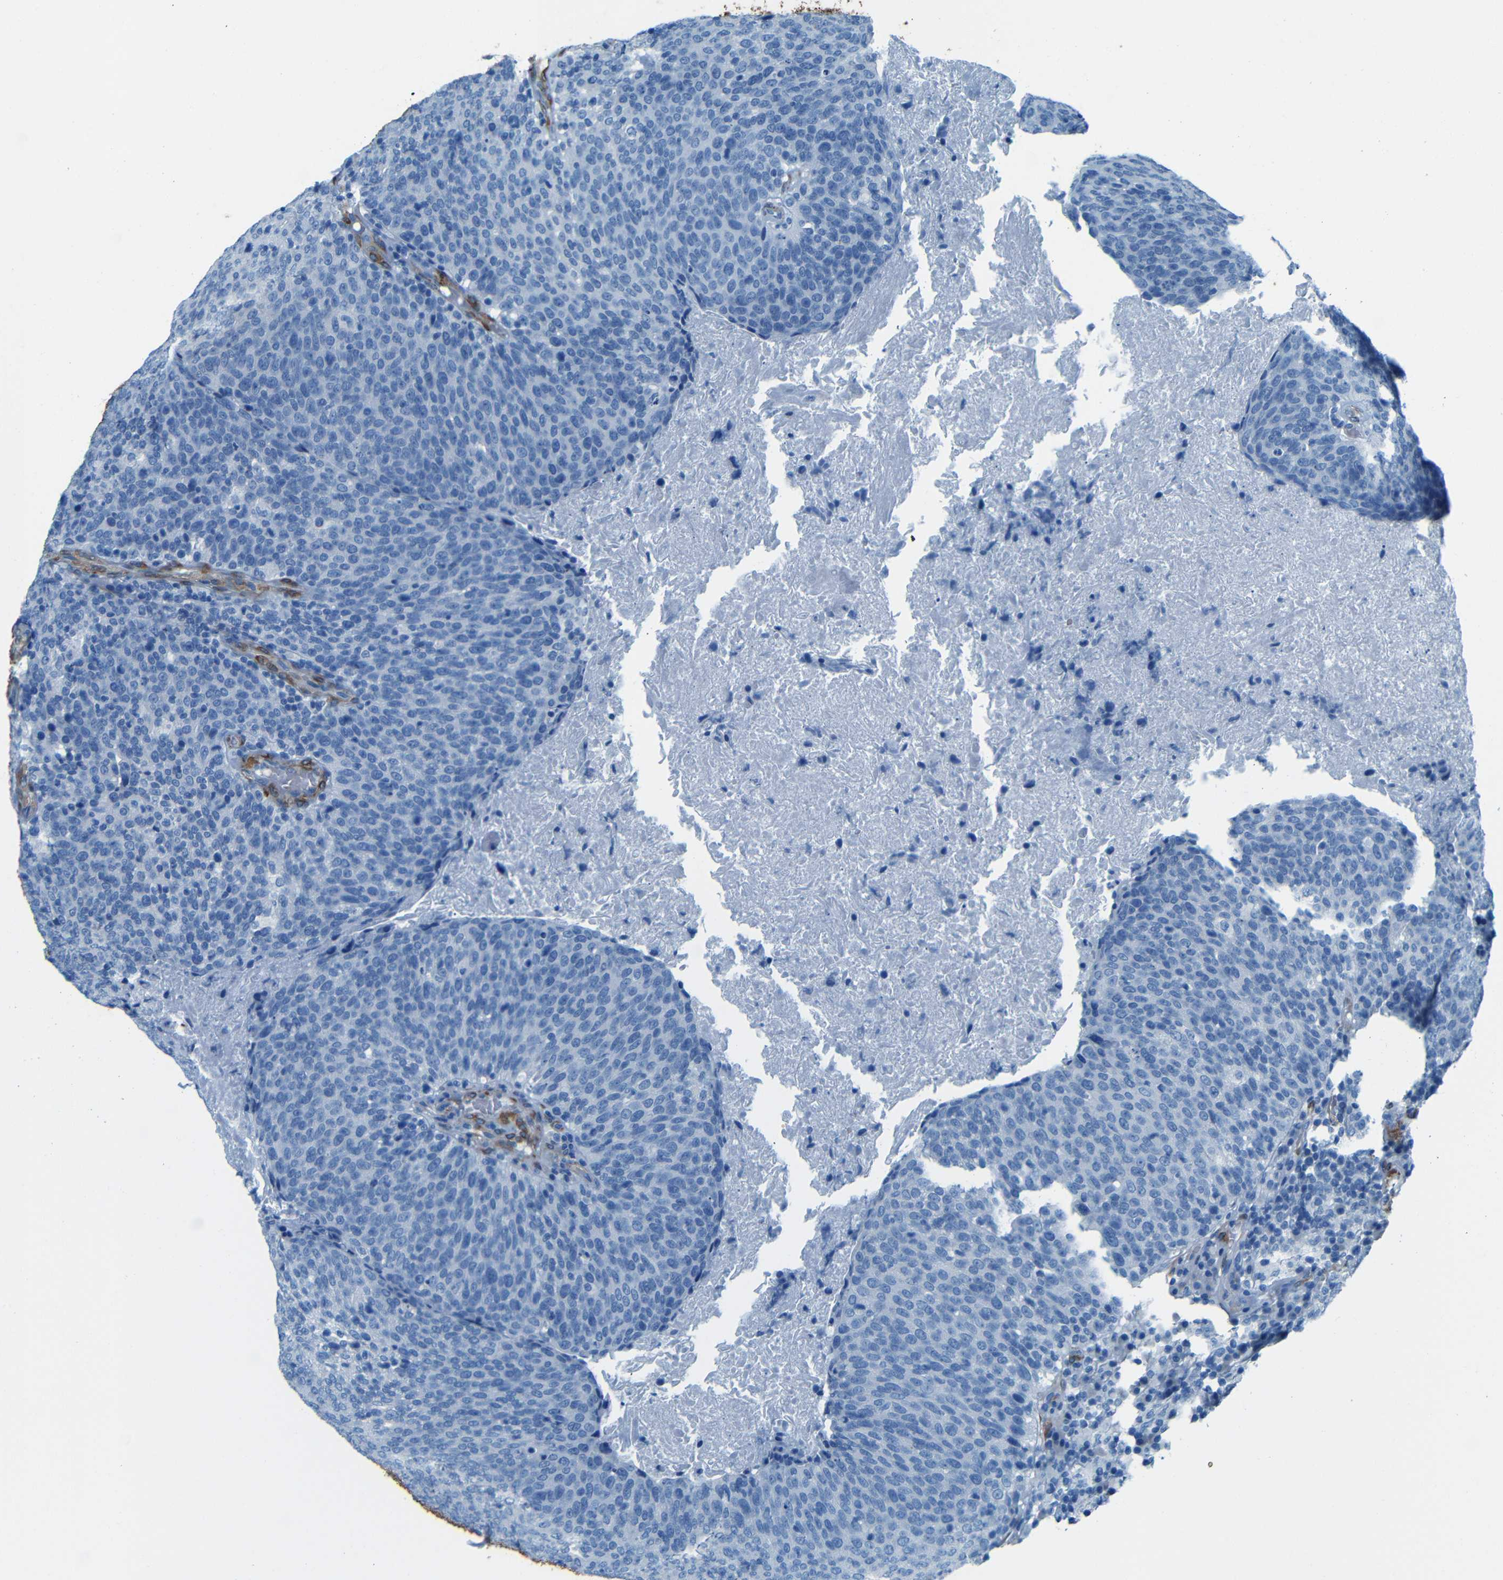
{"staining": {"intensity": "negative", "quantity": "none", "location": "none"}, "tissue": "head and neck cancer", "cell_type": "Tumor cells", "image_type": "cancer", "snomed": [{"axis": "morphology", "description": "Squamous cell carcinoma, NOS"}, {"axis": "morphology", "description": "Squamous cell carcinoma, metastatic, NOS"}, {"axis": "topography", "description": "Lymph node"}, {"axis": "topography", "description": "Head-Neck"}], "caption": "Immunohistochemistry (IHC) photomicrograph of human head and neck cancer (metastatic squamous cell carcinoma) stained for a protein (brown), which shows no positivity in tumor cells.", "gene": "MAP2", "patient": {"sex": "male", "age": 62}}